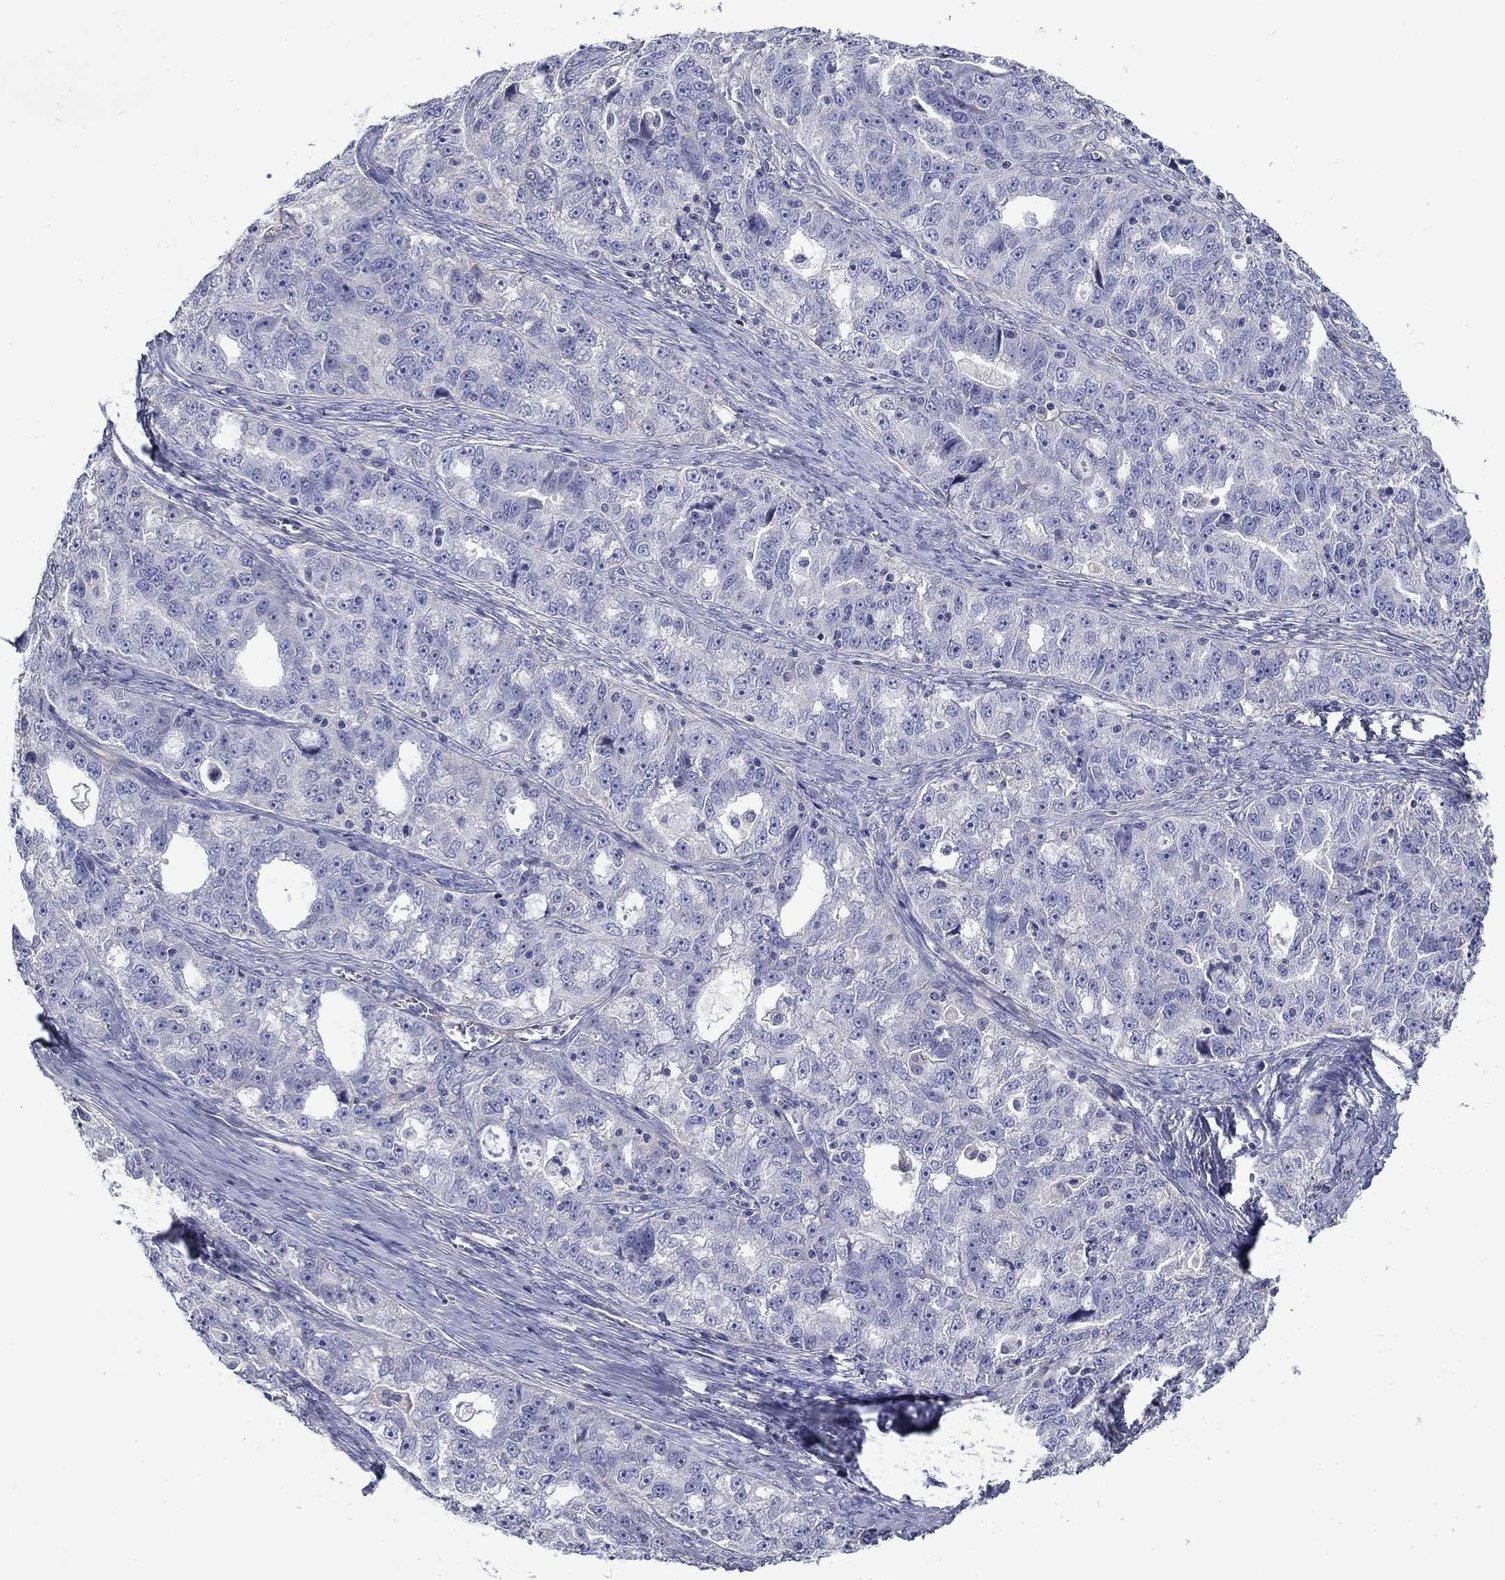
{"staining": {"intensity": "negative", "quantity": "none", "location": "none"}, "tissue": "ovarian cancer", "cell_type": "Tumor cells", "image_type": "cancer", "snomed": [{"axis": "morphology", "description": "Cystadenocarcinoma, serous, NOS"}, {"axis": "topography", "description": "Ovary"}], "caption": "Micrograph shows no significant protein expression in tumor cells of ovarian serous cystadenocarcinoma.", "gene": "CNDP1", "patient": {"sex": "female", "age": 51}}